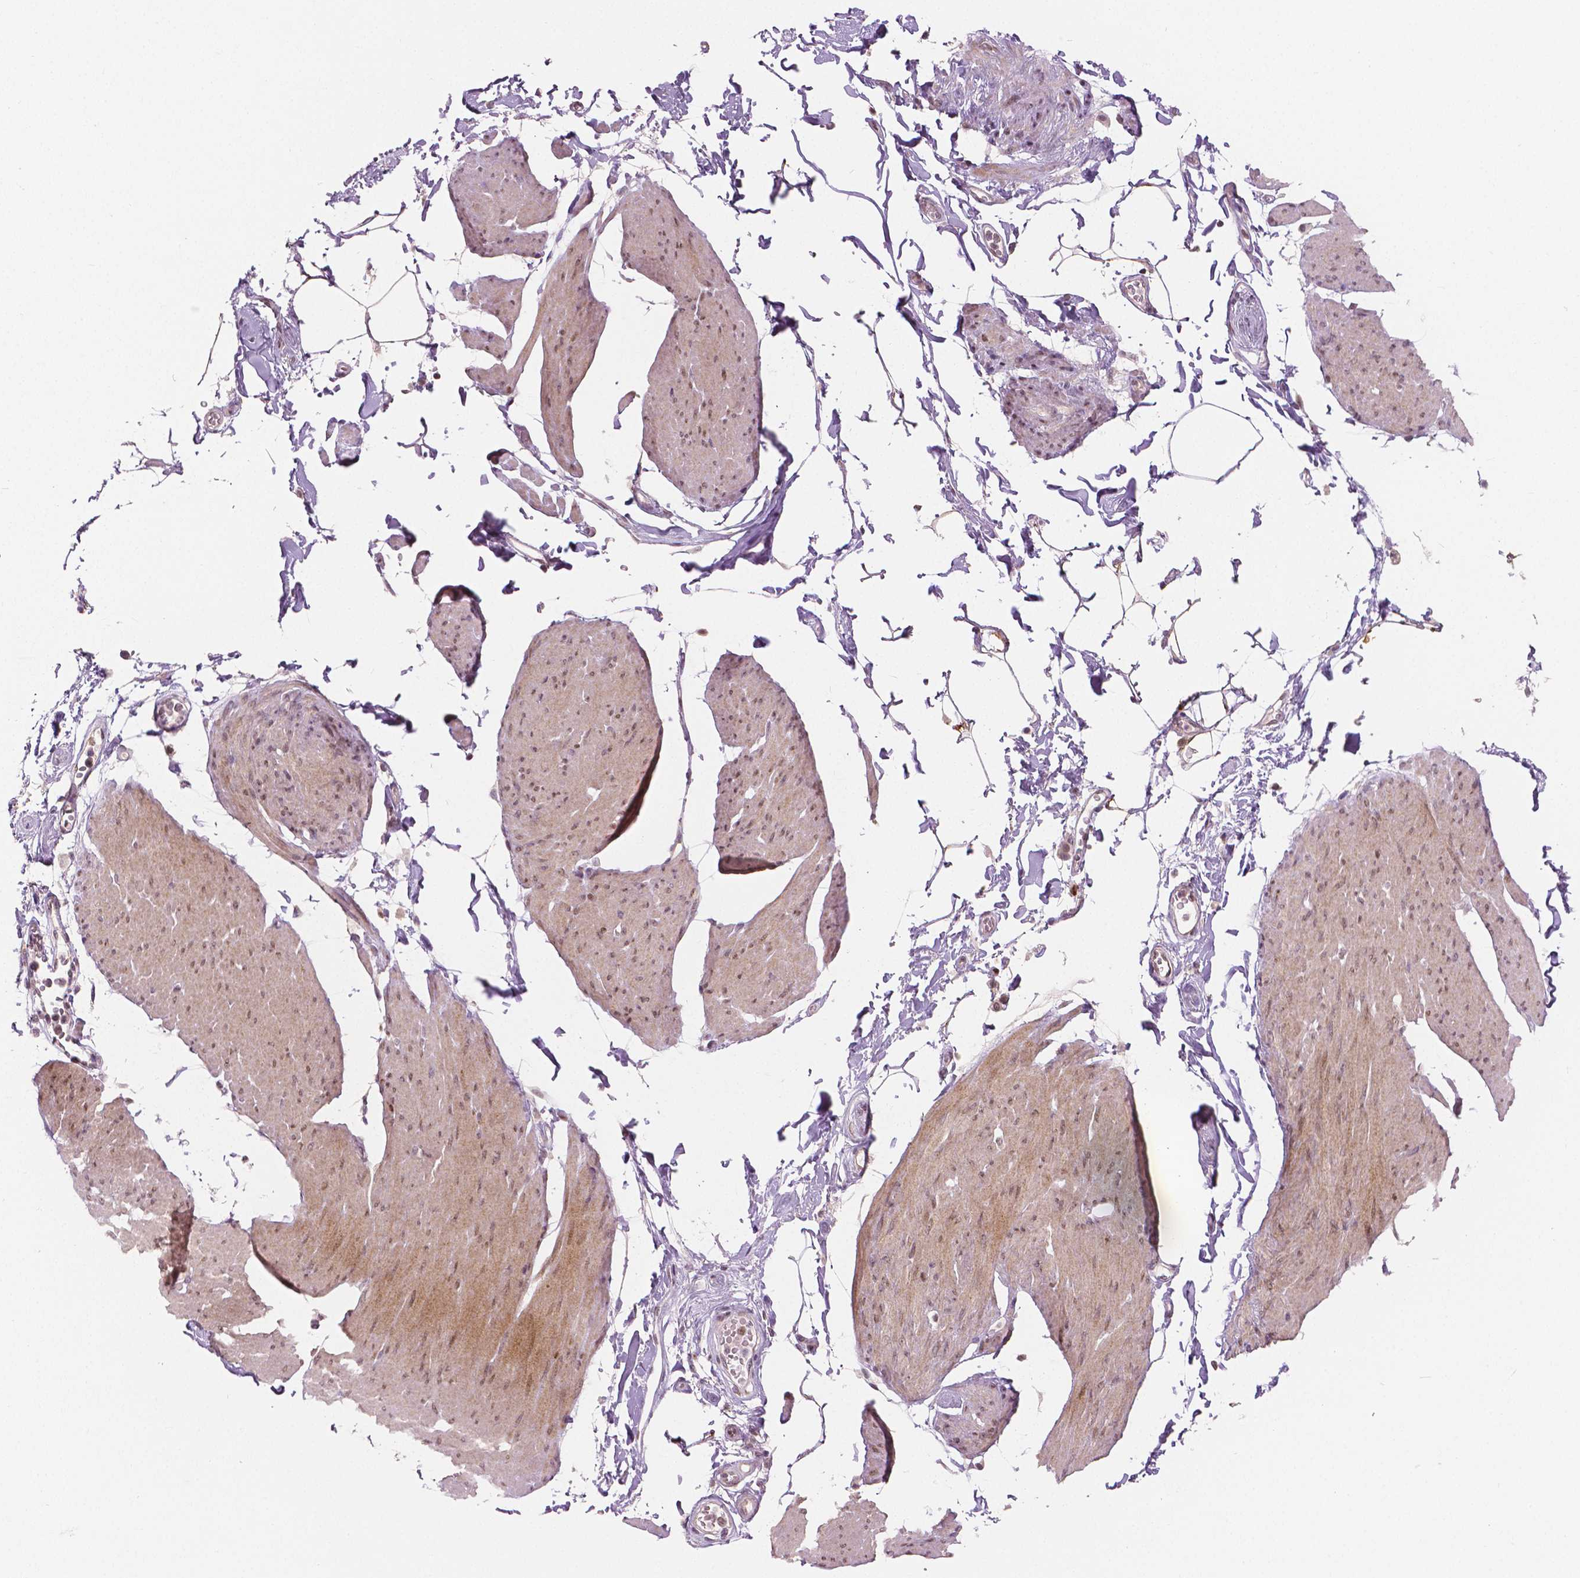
{"staining": {"intensity": "moderate", "quantity": "25%-75%", "location": "cytoplasmic/membranous,nuclear"}, "tissue": "smooth muscle", "cell_type": "Smooth muscle cells", "image_type": "normal", "snomed": [{"axis": "morphology", "description": "Normal tissue, NOS"}, {"axis": "topography", "description": "Adipose tissue"}, {"axis": "topography", "description": "Smooth muscle"}, {"axis": "topography", "description": "Peripheral nerve tissue"}], "caption": "Immunohistochemical staining of unremarkable smooth muscle shows medium levels of moderate cytoplasmic/membranous,nuclear expression in about 25%-75% of smooth muscle cells.", "gene": "NSD2", "patient": {"sex": "male", "age": 83}}